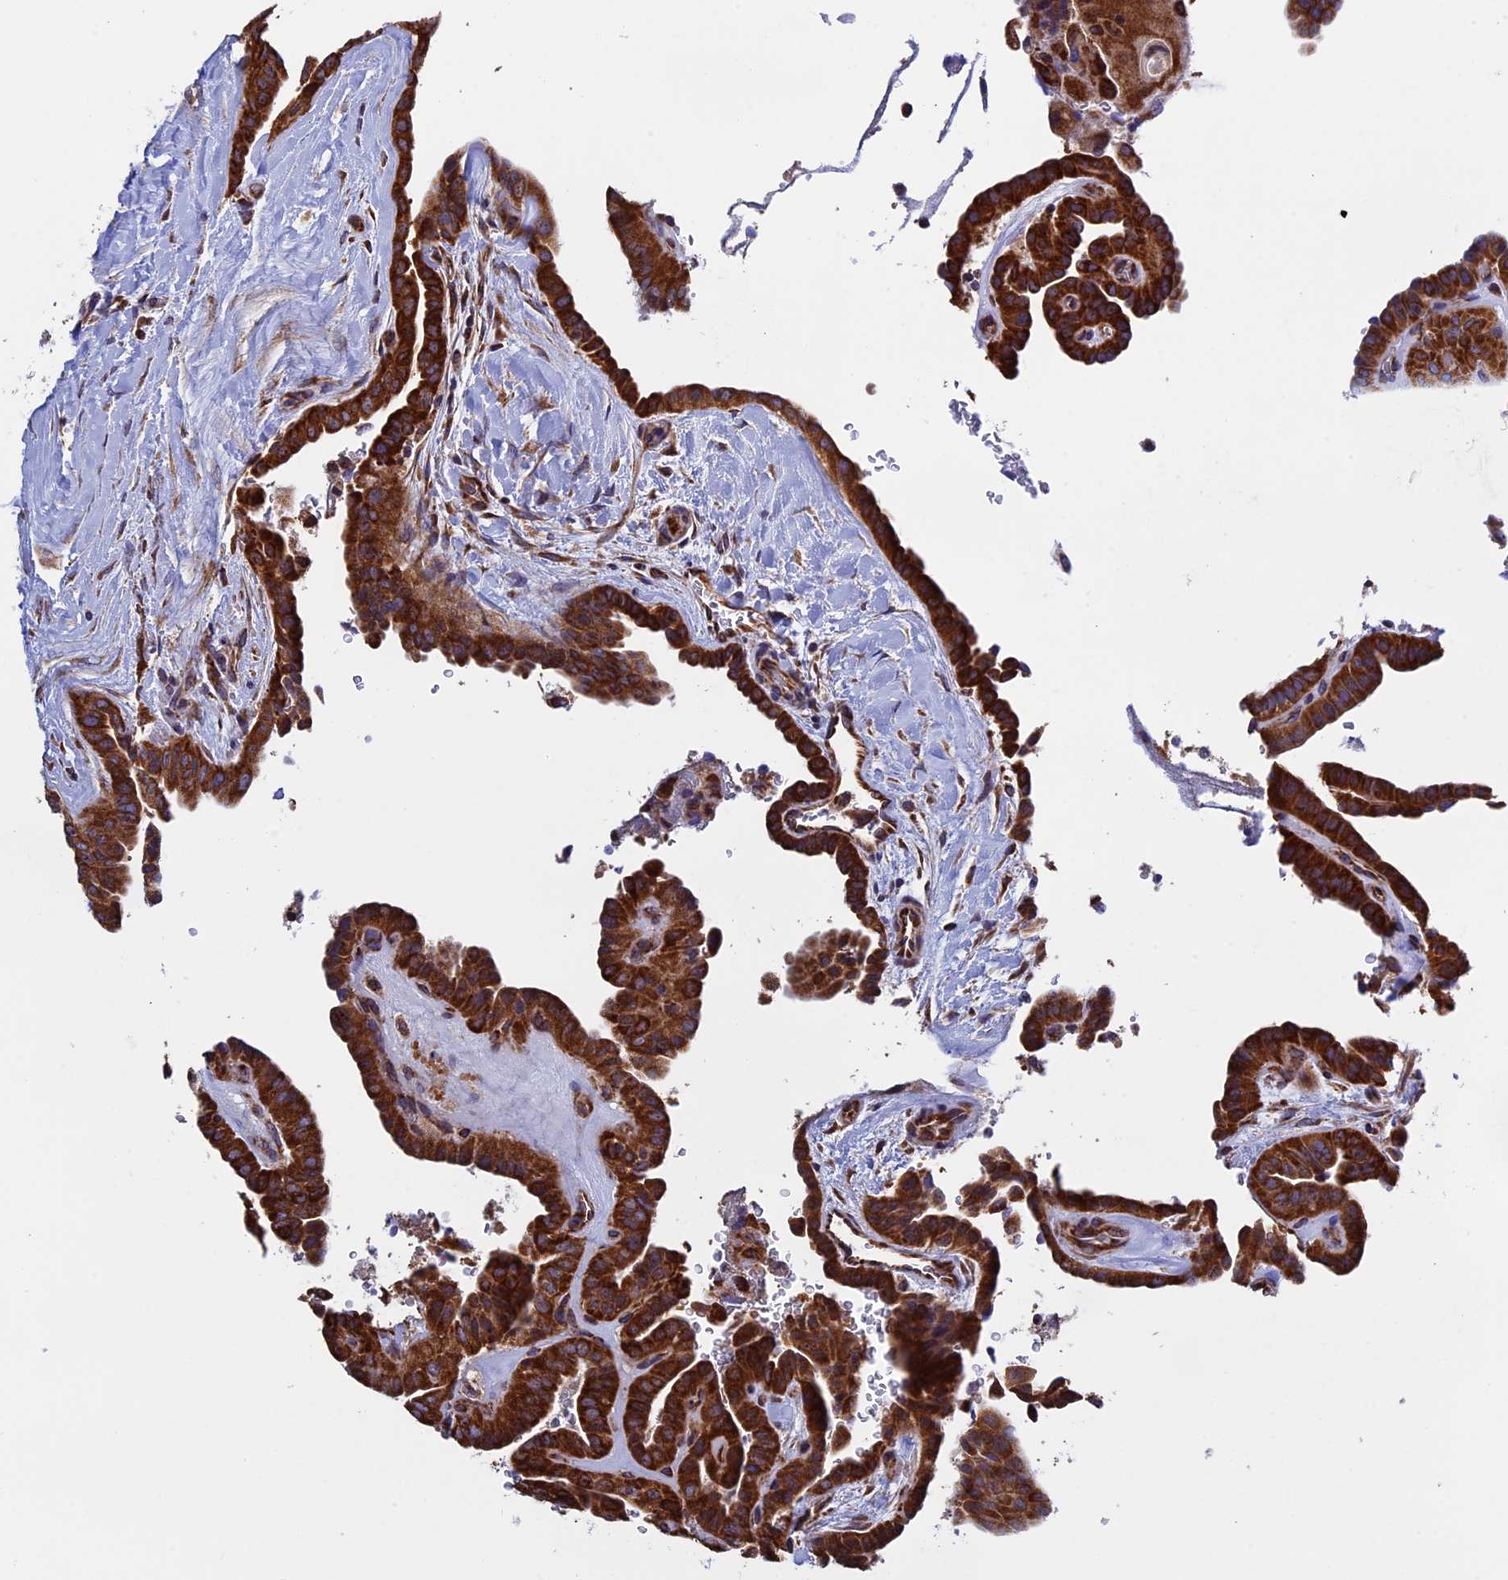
{"staining": {"intensity": "strong", "quantity": ">75%", "location": "cytoplasmic/membranous"}, "tissue": "thyroid cancer", "cell_type": "Tumor cells", "image_type": "cancer", "snomed": [{"axis": "morphology", "description": "Papillary adenocarcinoma, NOS"}, {"axis": "topography", "description": "Thyroid gland"}], "caption": "Thyroid papillary adenocarcinoma stained with IHC exhibits strong cytoplasmic/membranous expression in approximately >75% of tumor cells. (IHC, brightfield microscopy, high magnification).", "gene": "SLC9A5", "patient": {"sex": "male", "age": 77}}